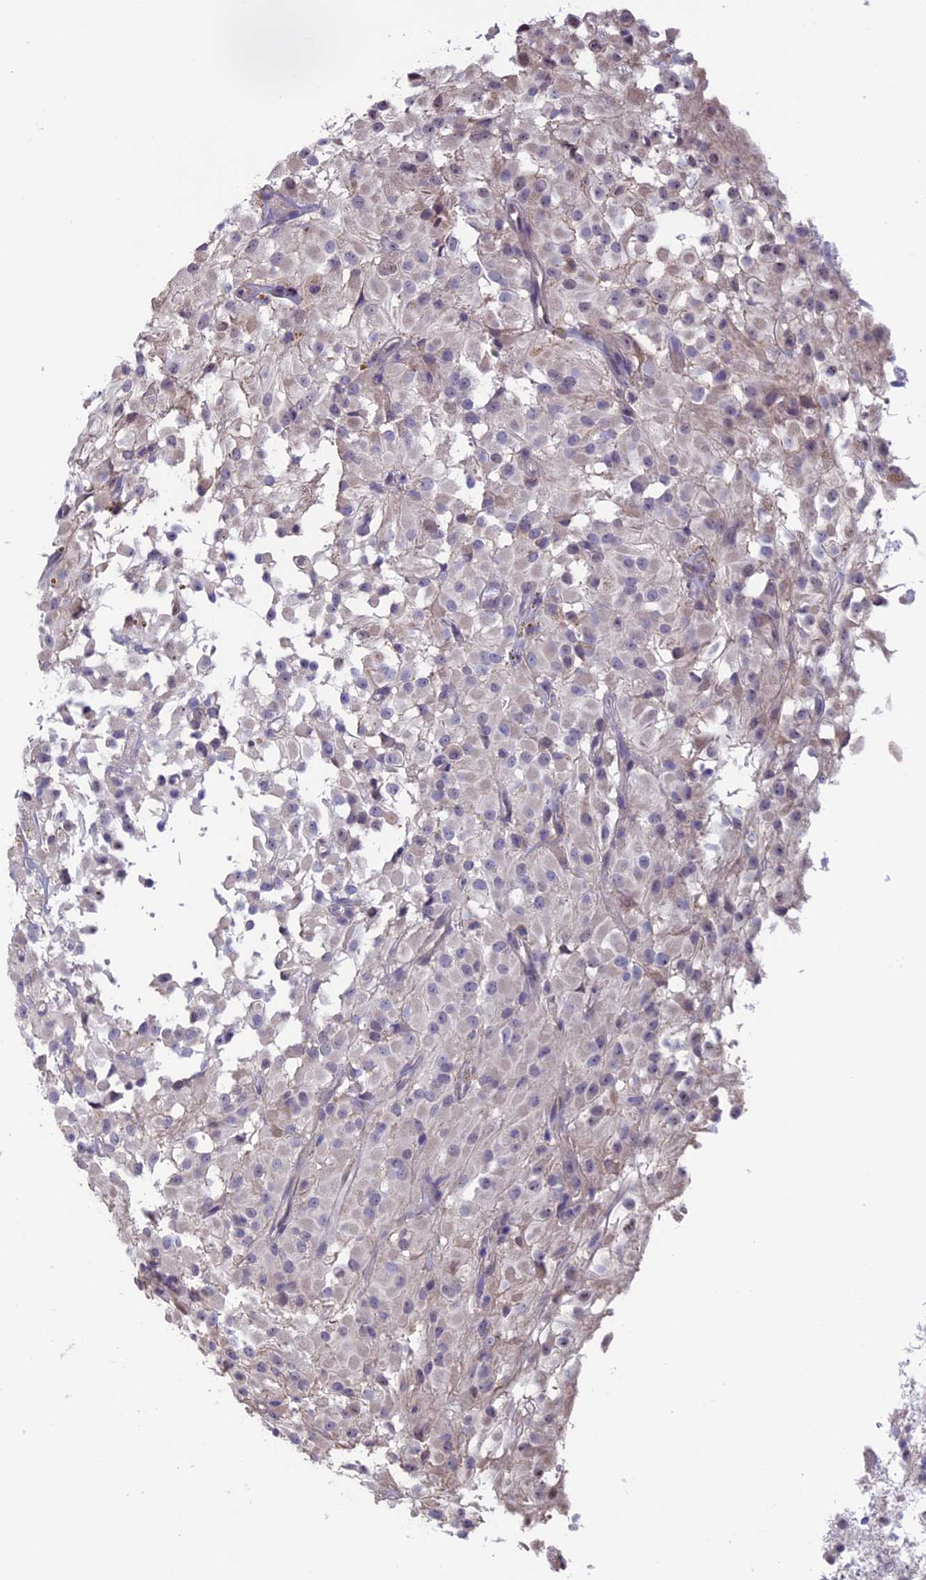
{"staining": {"intensity": "negative", "quantity": "none", "location": "none"}, "tissue": "glioma", "cell_type": "Tumor cells", "image_type": "cancer", "snomed": [{"axis": "morphology", "description": "Glioma, malignant, High grade"}, {"axis": "topography", "description": "Brain"}], "caption": "IHC of human malignant glioma (high-grade) shows no positivity in tumor cells. (DAB immunohistochemistry with hematoxylin counter stain).", "gene": "SLC1A6", "patient": {"sex": "female", "age": 59}}